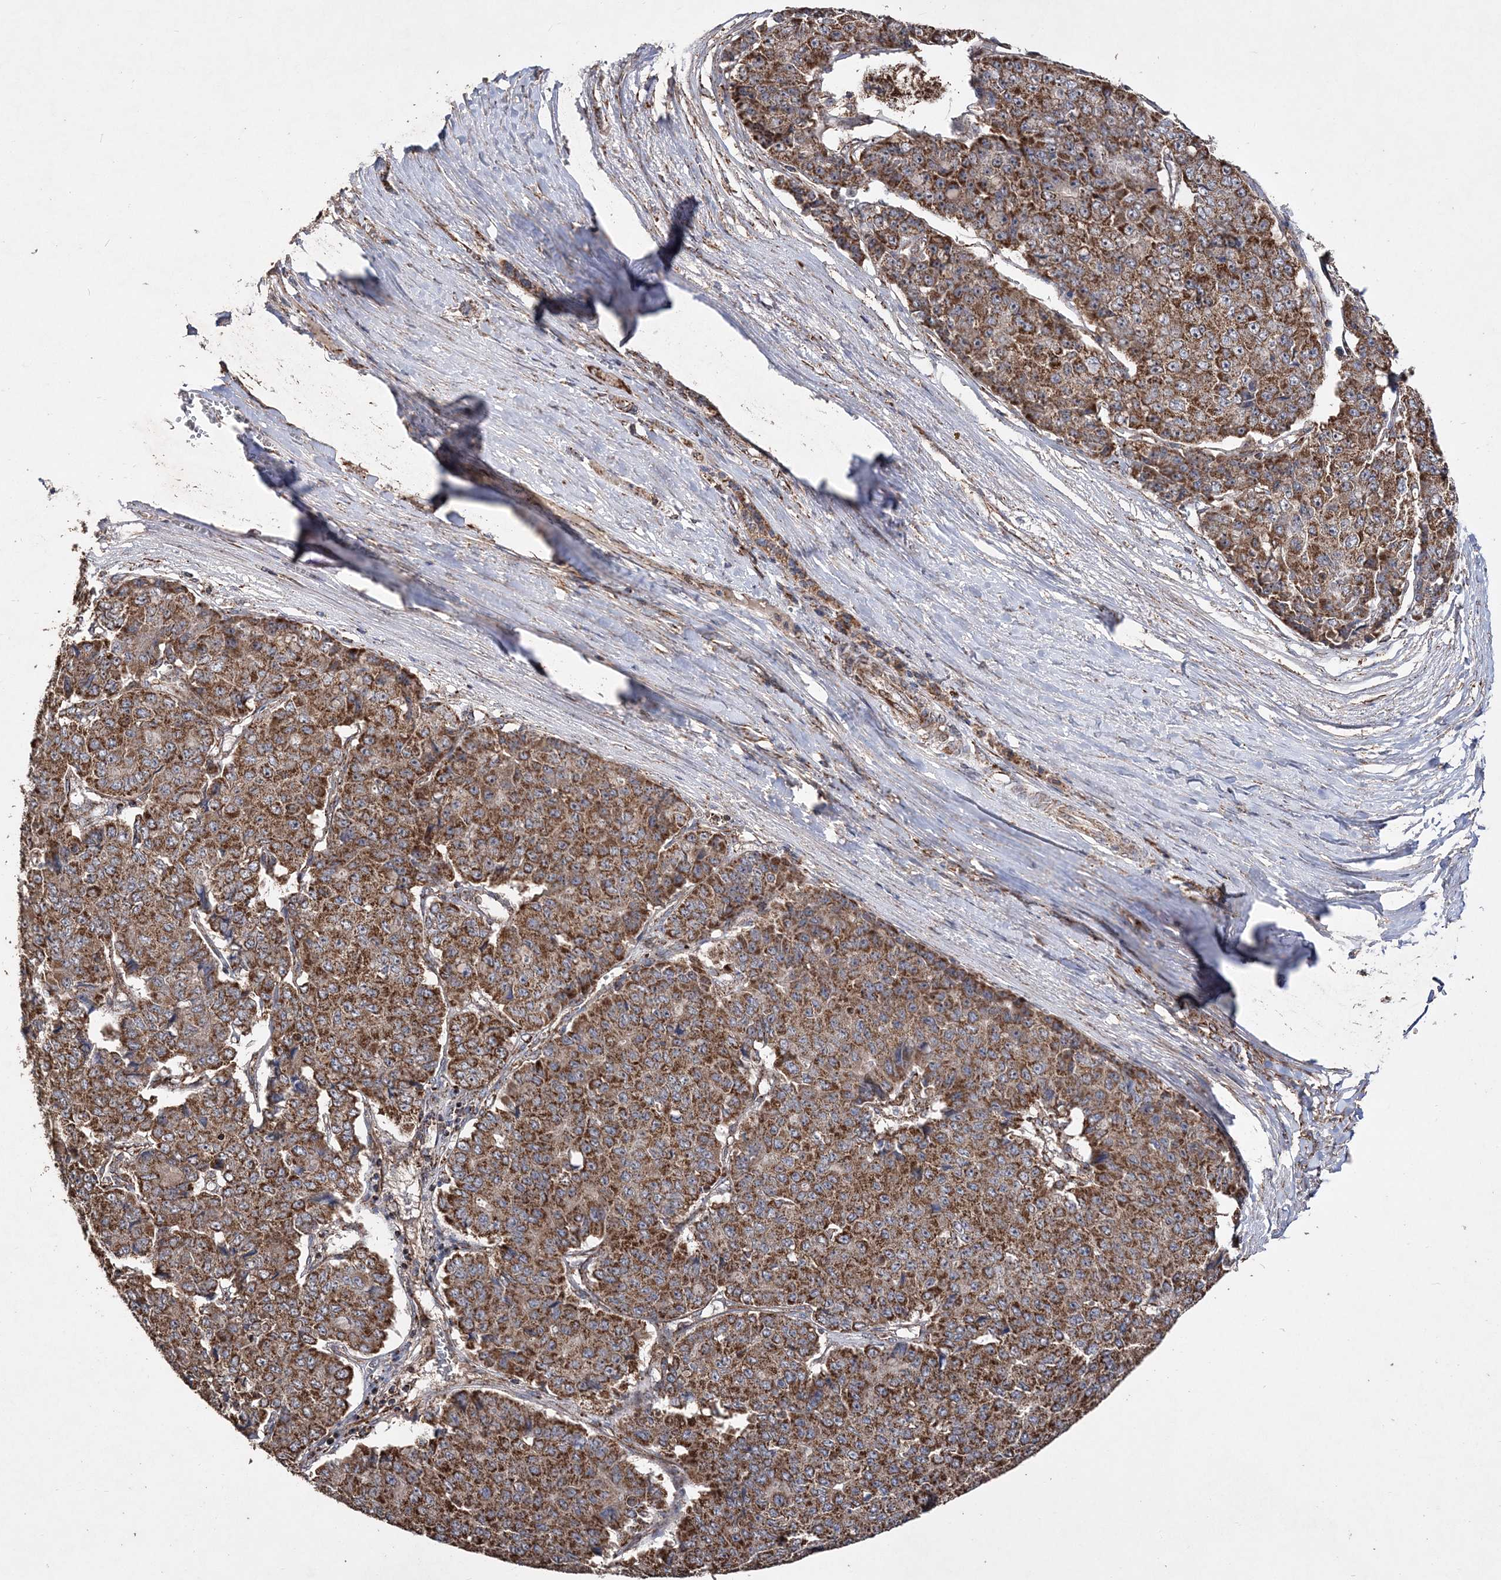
{"staining": {"intensity": "strong", "quantity": ">75%", "location": "cytoplasmic/membranous"}, "tissue": "pancreatic cancer", "cell_type": "Tumor cells", "image_type": "cancer", "snomed": [{"axis": "morphology", "description": "Adenocarcinoma, NOS"}, {"axis": "topography", "description": "Pancreas"}], "caption": "Protein expression analysis of human pancreatic adenocarcinoma reveals strong cytoplasmic/membranous staining in approximately >75% of tumor cells. Using DAB (3,3'-diaminobenzidine) (brown) and hematoxylin (blue) stains, captured at high magnification using brightfield microscopy.", "gene": "POC5", "patient": {"sex": "male", "age": 50}}